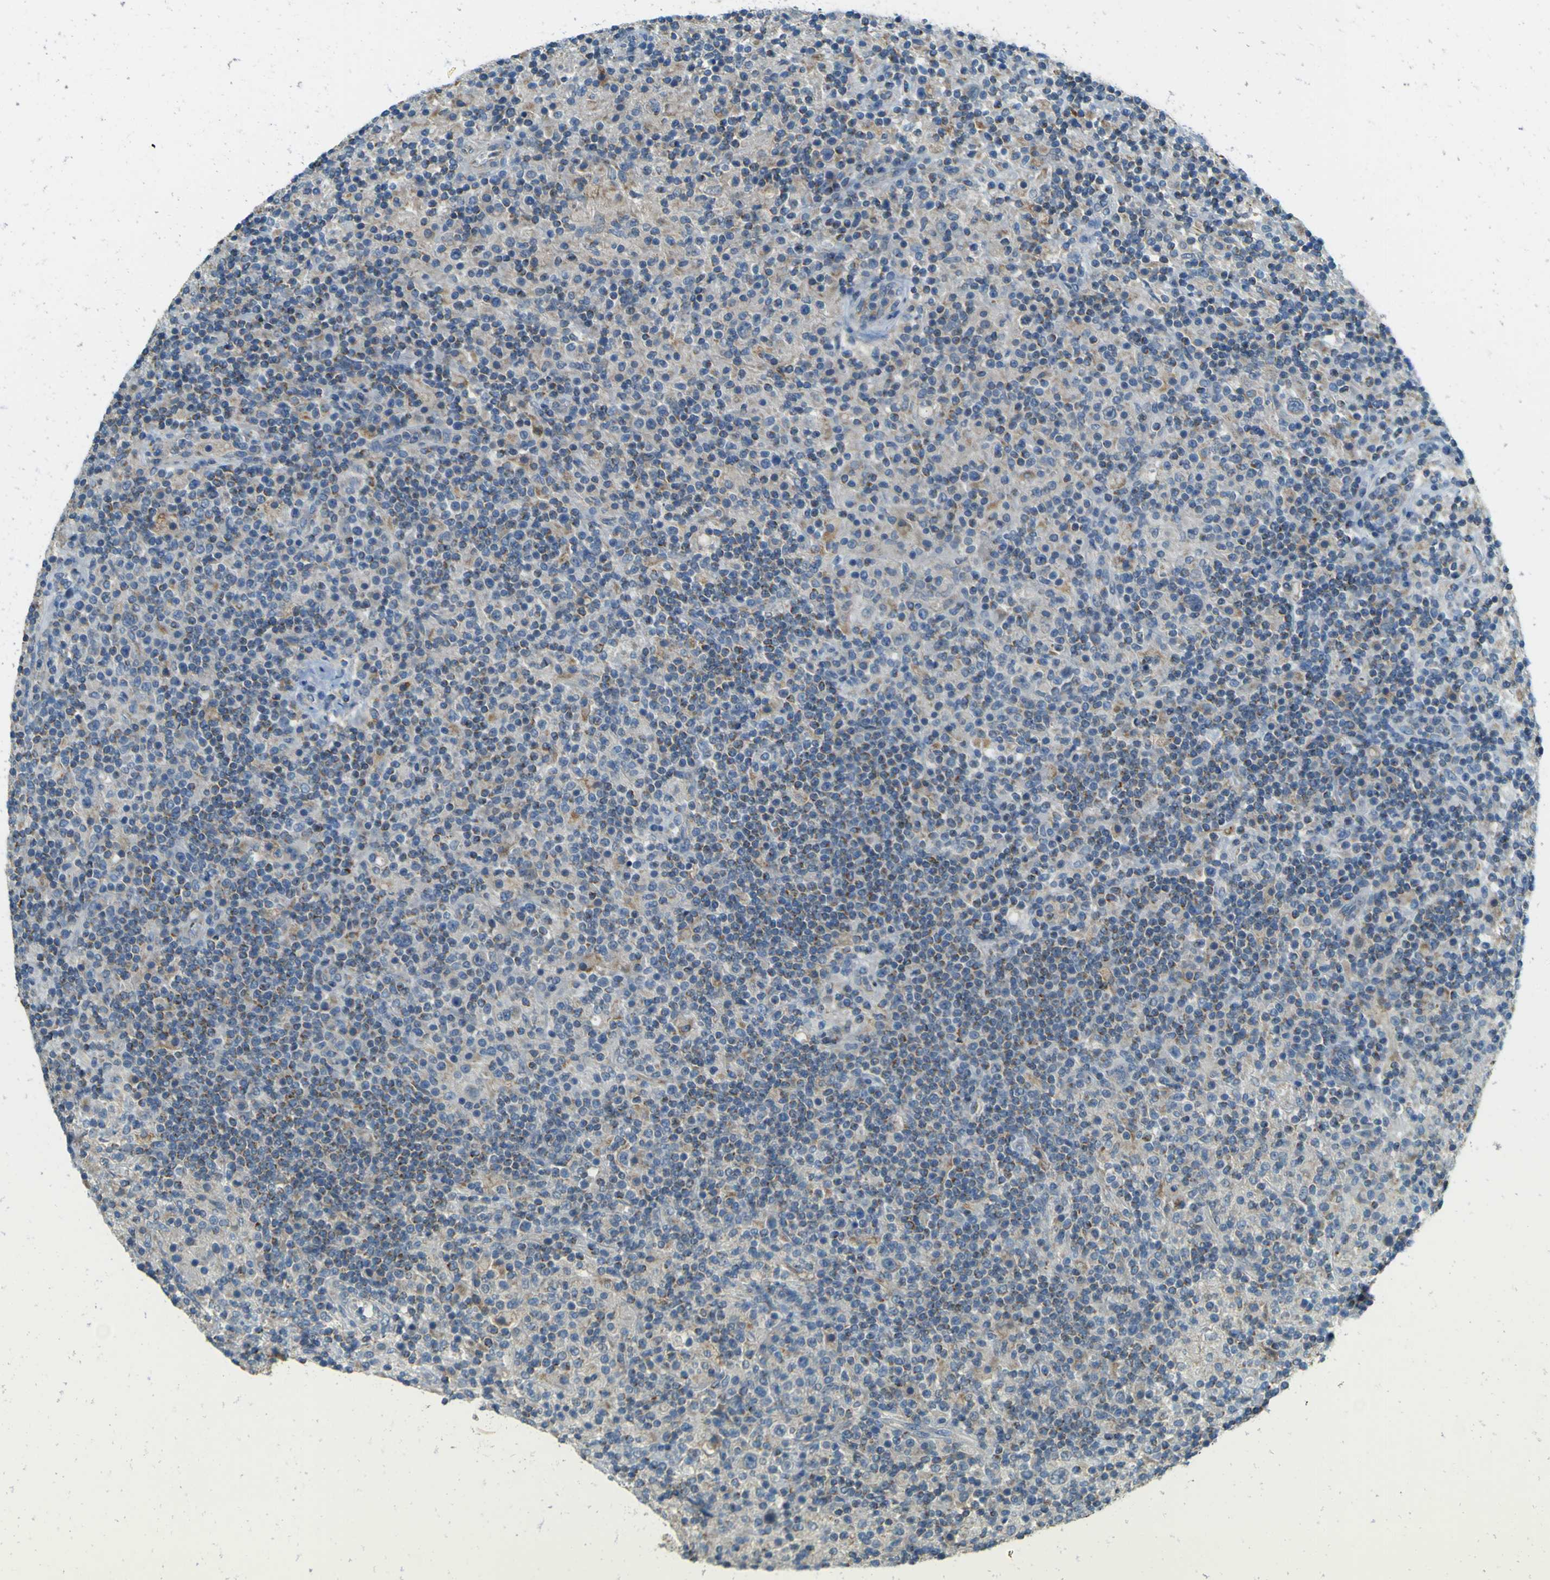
{"staining": {"intensity": "weak", "quantity": "<25%", "location": "cytoplasmic/membranous"}, "tissue": "lymphoma", "cell_type": "Tumor cells", "image_type": "cancer", "snomed": [{"axis": "morphology", "description": "Hodgkin's disease, NOS"}, {"axis": "topography", "description": "Lymph node"}], "caption": "This is a micrograph of immunohistochemistry (IHC) staining of Hodgkin's disease, which shows no staining in tumor cells.", "gene": "FKTN", "patient": {"sex": "male", "age": 70}}